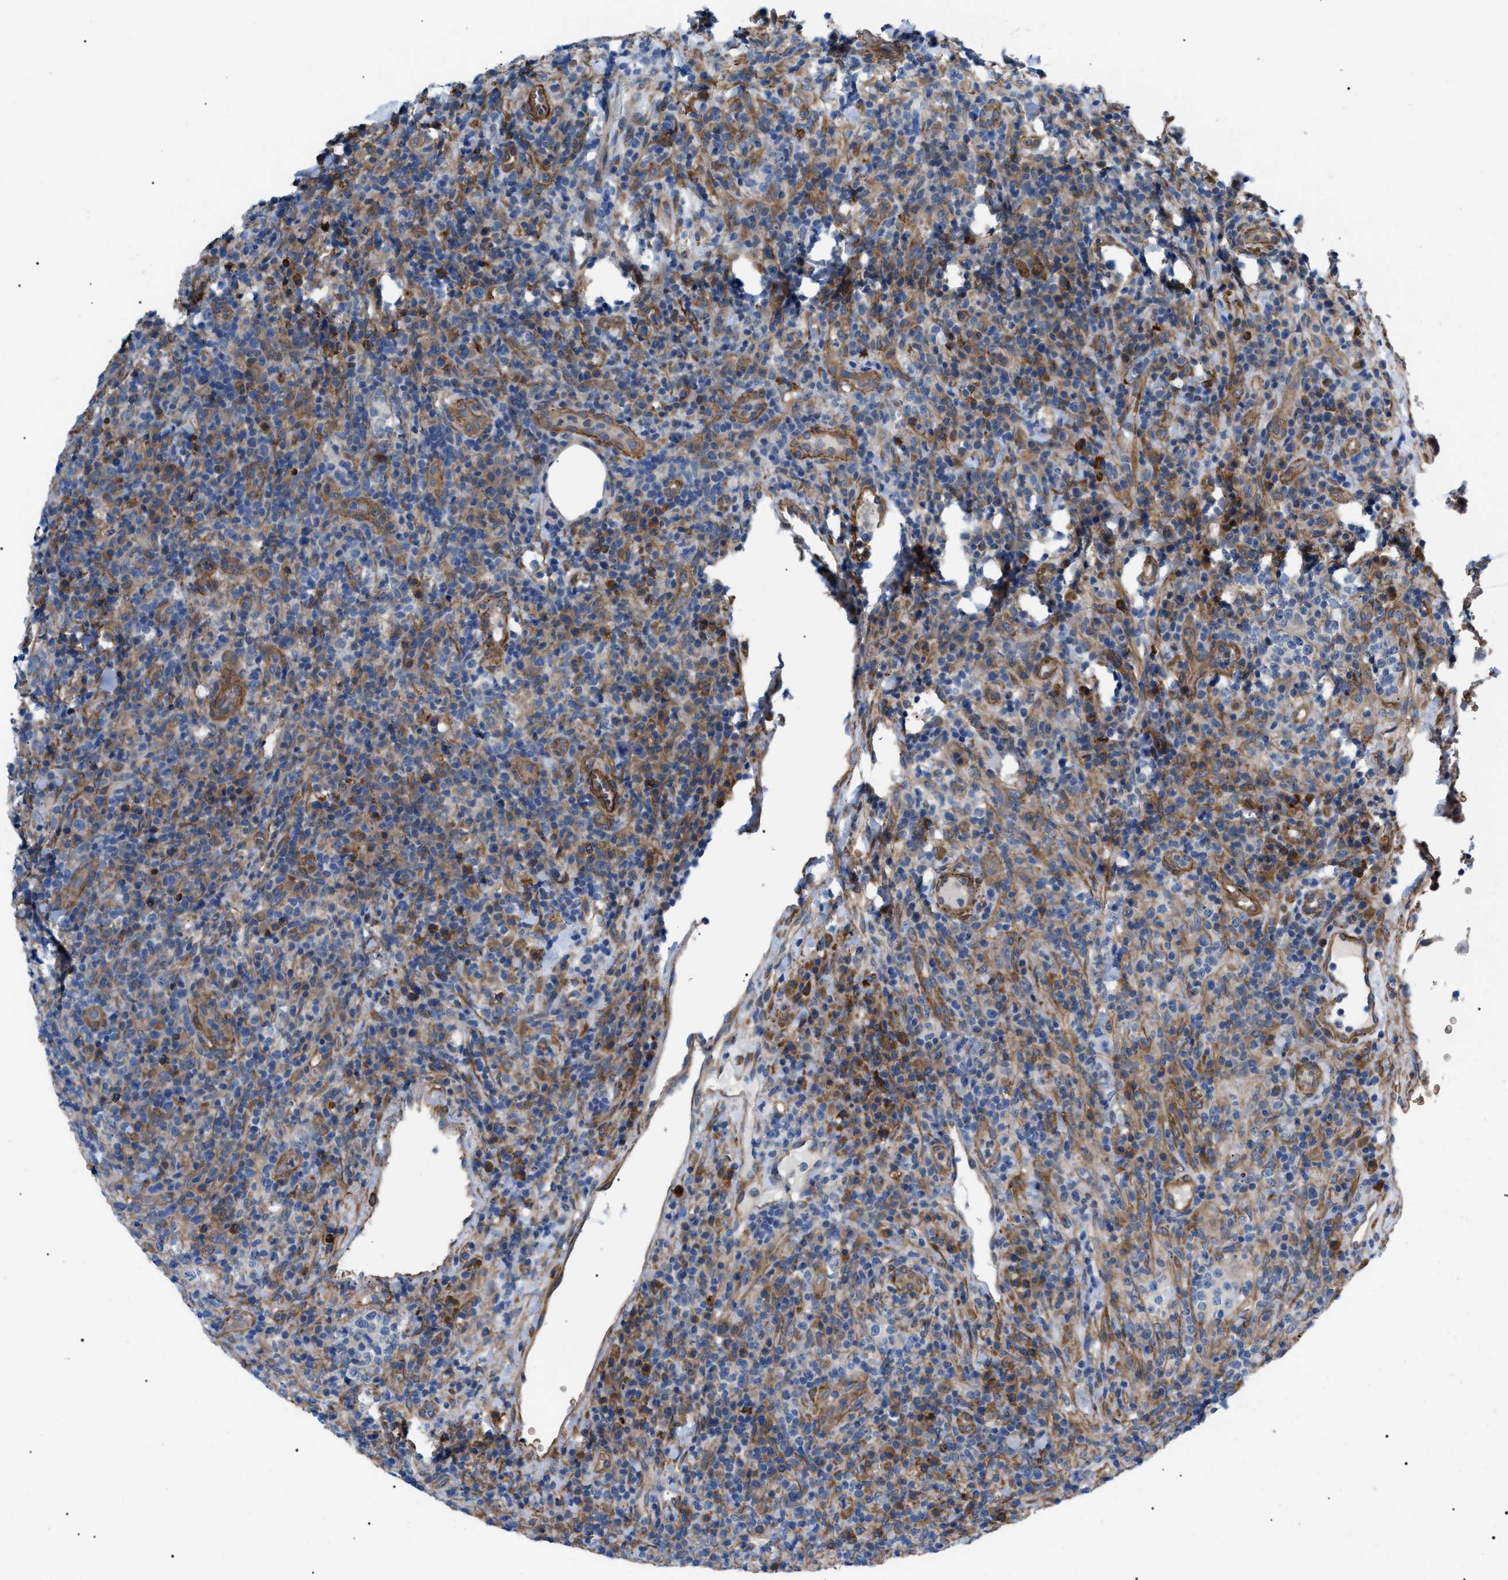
{"staining": {"intensity": "negative", "quantity": "none", "location": "none"}, "tissue": "lymphoma", "cell_type": "Tumor cells", "image_type": "cancer", "snomed": [{"axis": "morphology", "description": "Malignant lymphoma, non-Hodgkin's type, High grade"}, {"axis": "topography", "description": "Lymph node"}], "caption": "An immunohistochemistry (IHC) micrograph of lymphoma is shown. There is no staining in tumor cells of lymphoma.", "gene": "MYO10", "patient": {"sex": "female", "age": 76}}